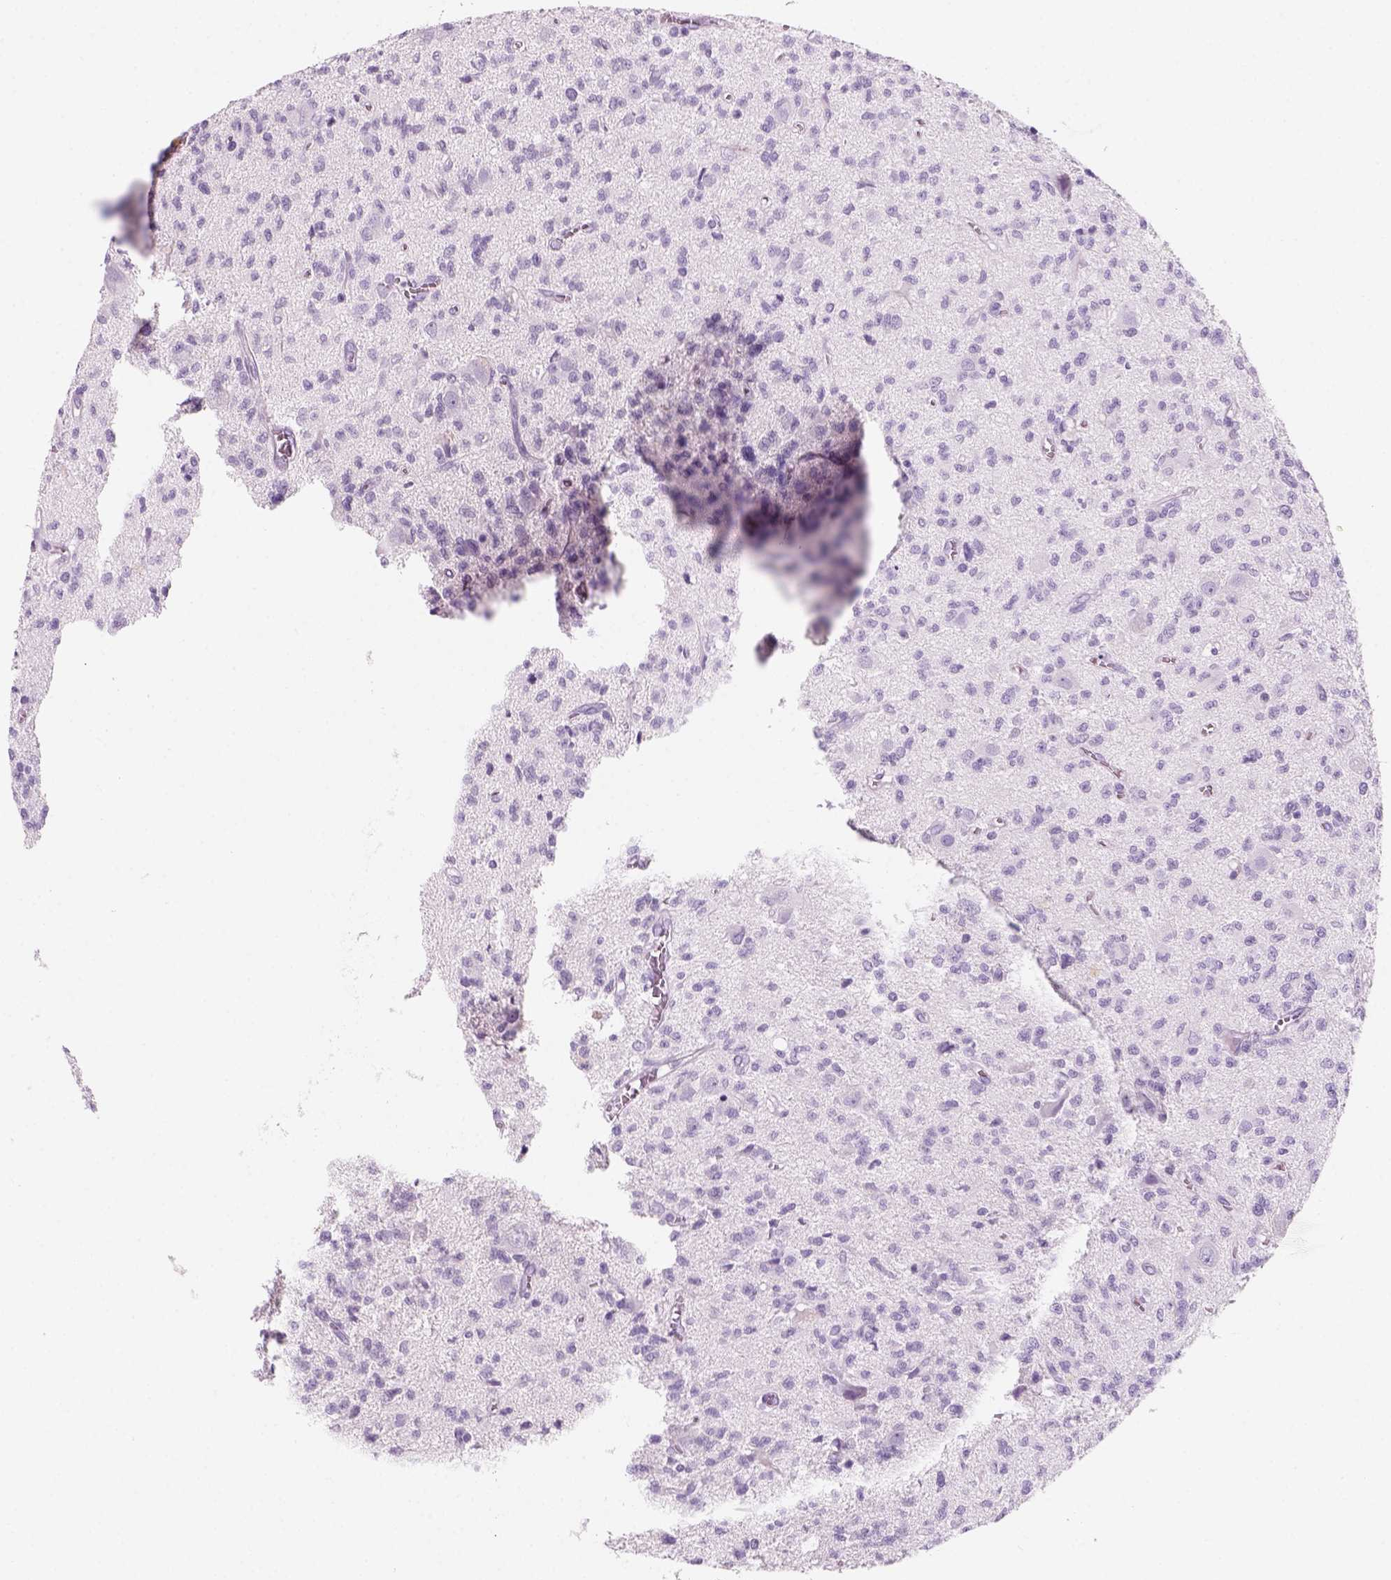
{"staining": {"intensity": "negative", "quantity": "none", "location": "none"}, "tissue": "glioma", "cell_type": "Tumor cells", "image_type": "cancer", "snomed": [{"axis": "morphology", "description": "Glioma, malignant, Low grade"}, {"axis": "topography", "description": "Brain"}], "caption": "The IHC micrograph has no significant positivity in tumor cells of glioma tissue.", "gene": "KRTAP11-1", "patient": {"sex": "male", "age": 64}}